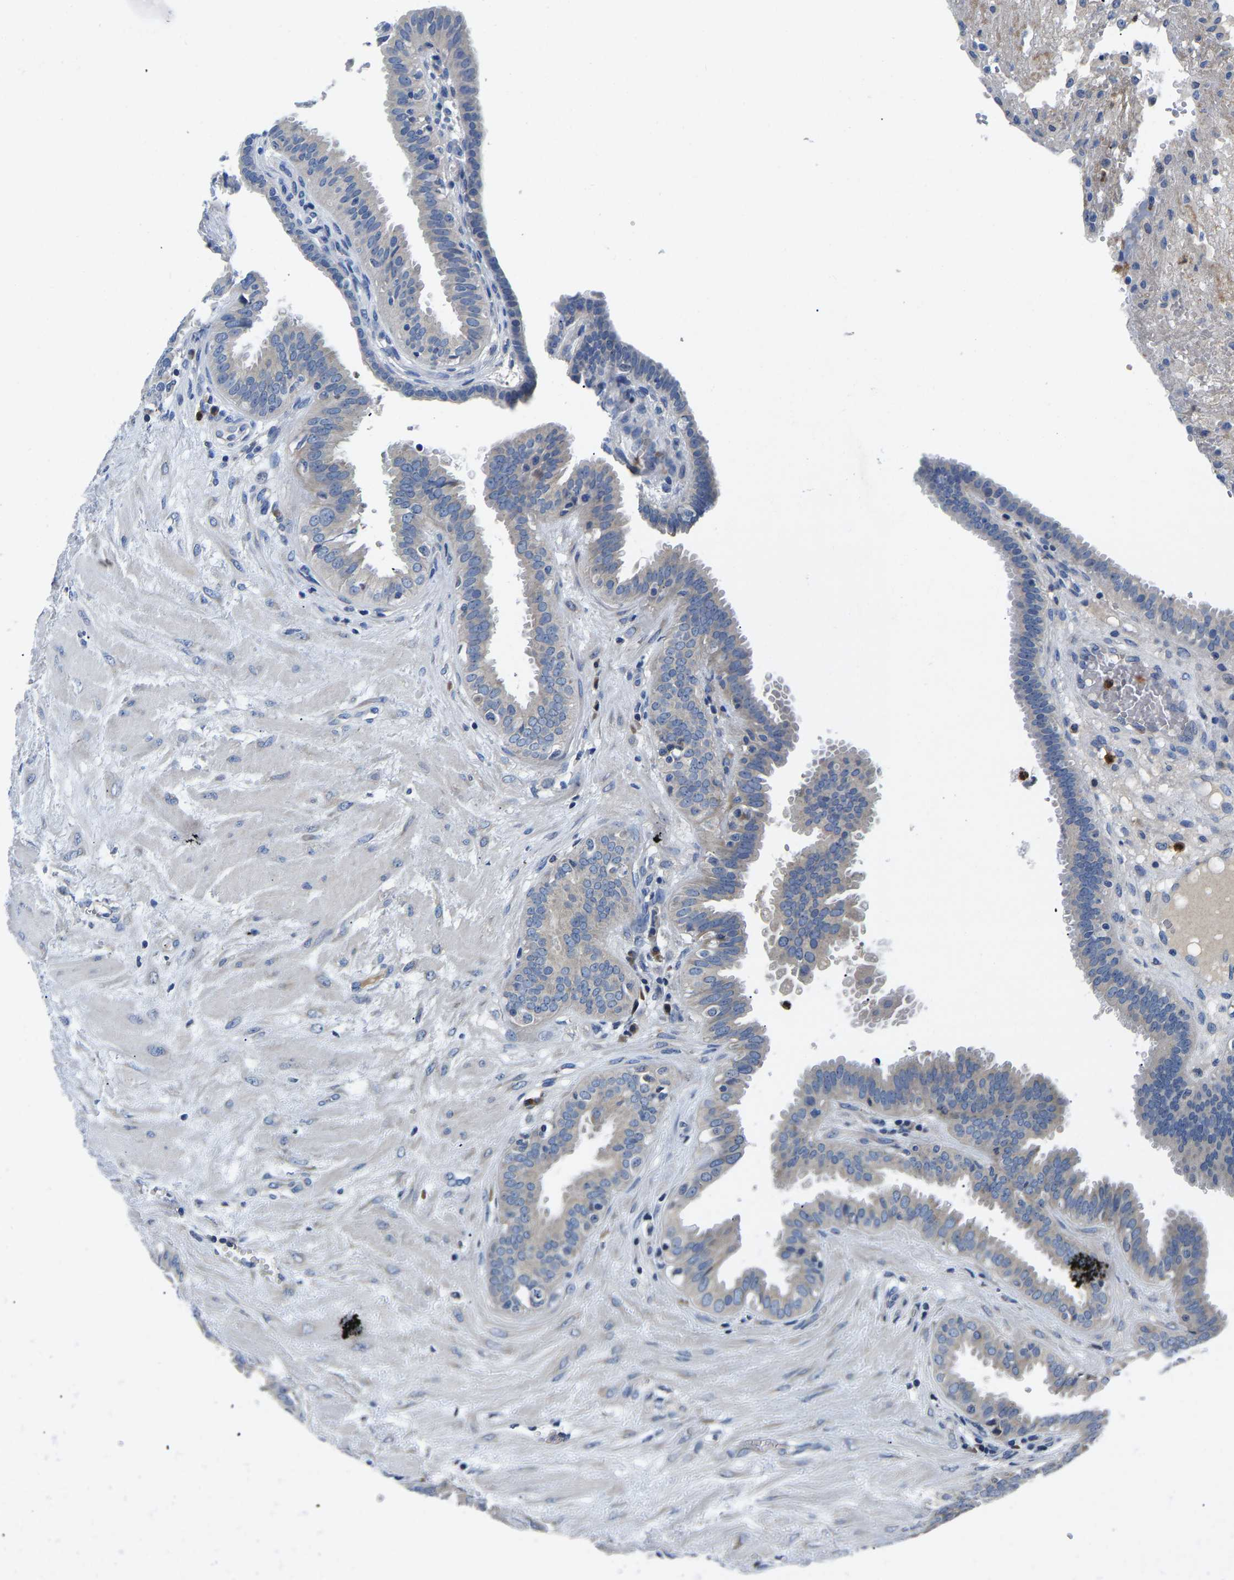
{"staining": {"intensity": "negative", "quantity": "none", "location": "none"}, "tissue": "fallopian tube", "cell_type": "Glandular cells", "image_type": "normal", "snomed": [{"axis": "morphology", "description": "Normal tissue, NOS"}, {"axis": "topography", "description": "Fallopian tube"}, {"axis": "topography", "description": "Placenta"}], "caption": "This is an immunohistochemistry (IHC) histopathology image of benign human fallopian tube. There is no staining in glandular cells.", "gene": "TOR1B", "patient": {"sex": "female", "age": 32}}